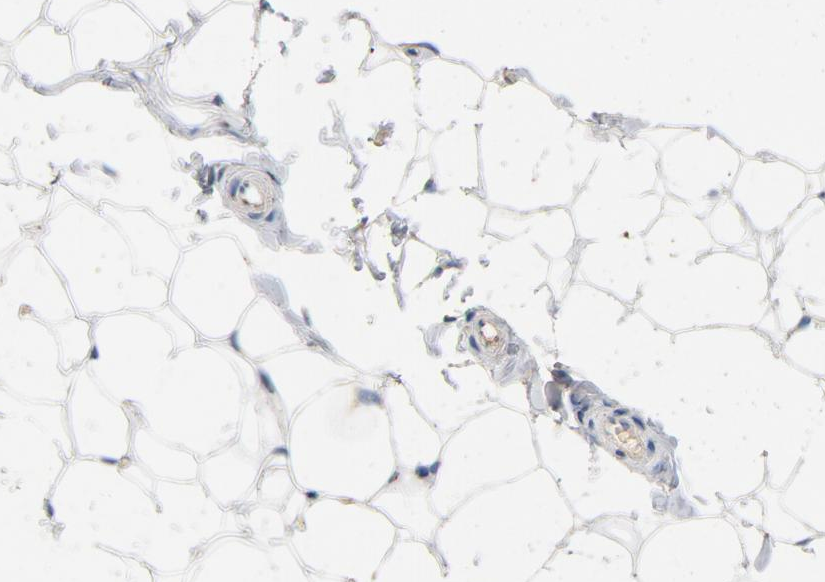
{"staining": {"intensity": "negative", "quantity": "none", "location": "none"}, "tissue": "adipose tissue", "cell_type": "Adipocytes", "image_type": "normal", "snomed": [{"axis": "morphology", "description": "Normal tissue, NOS"}, {"axis": "topography", "description": "Soft tissue"}], "caption": "IHC photomicrograph of normal adipose tissue: adipose tissue stained with DAB exhibits no significant protein staining in adipocytes.", "gene": "LMAN2", "patient": {"sex": "male", "age": 26}}